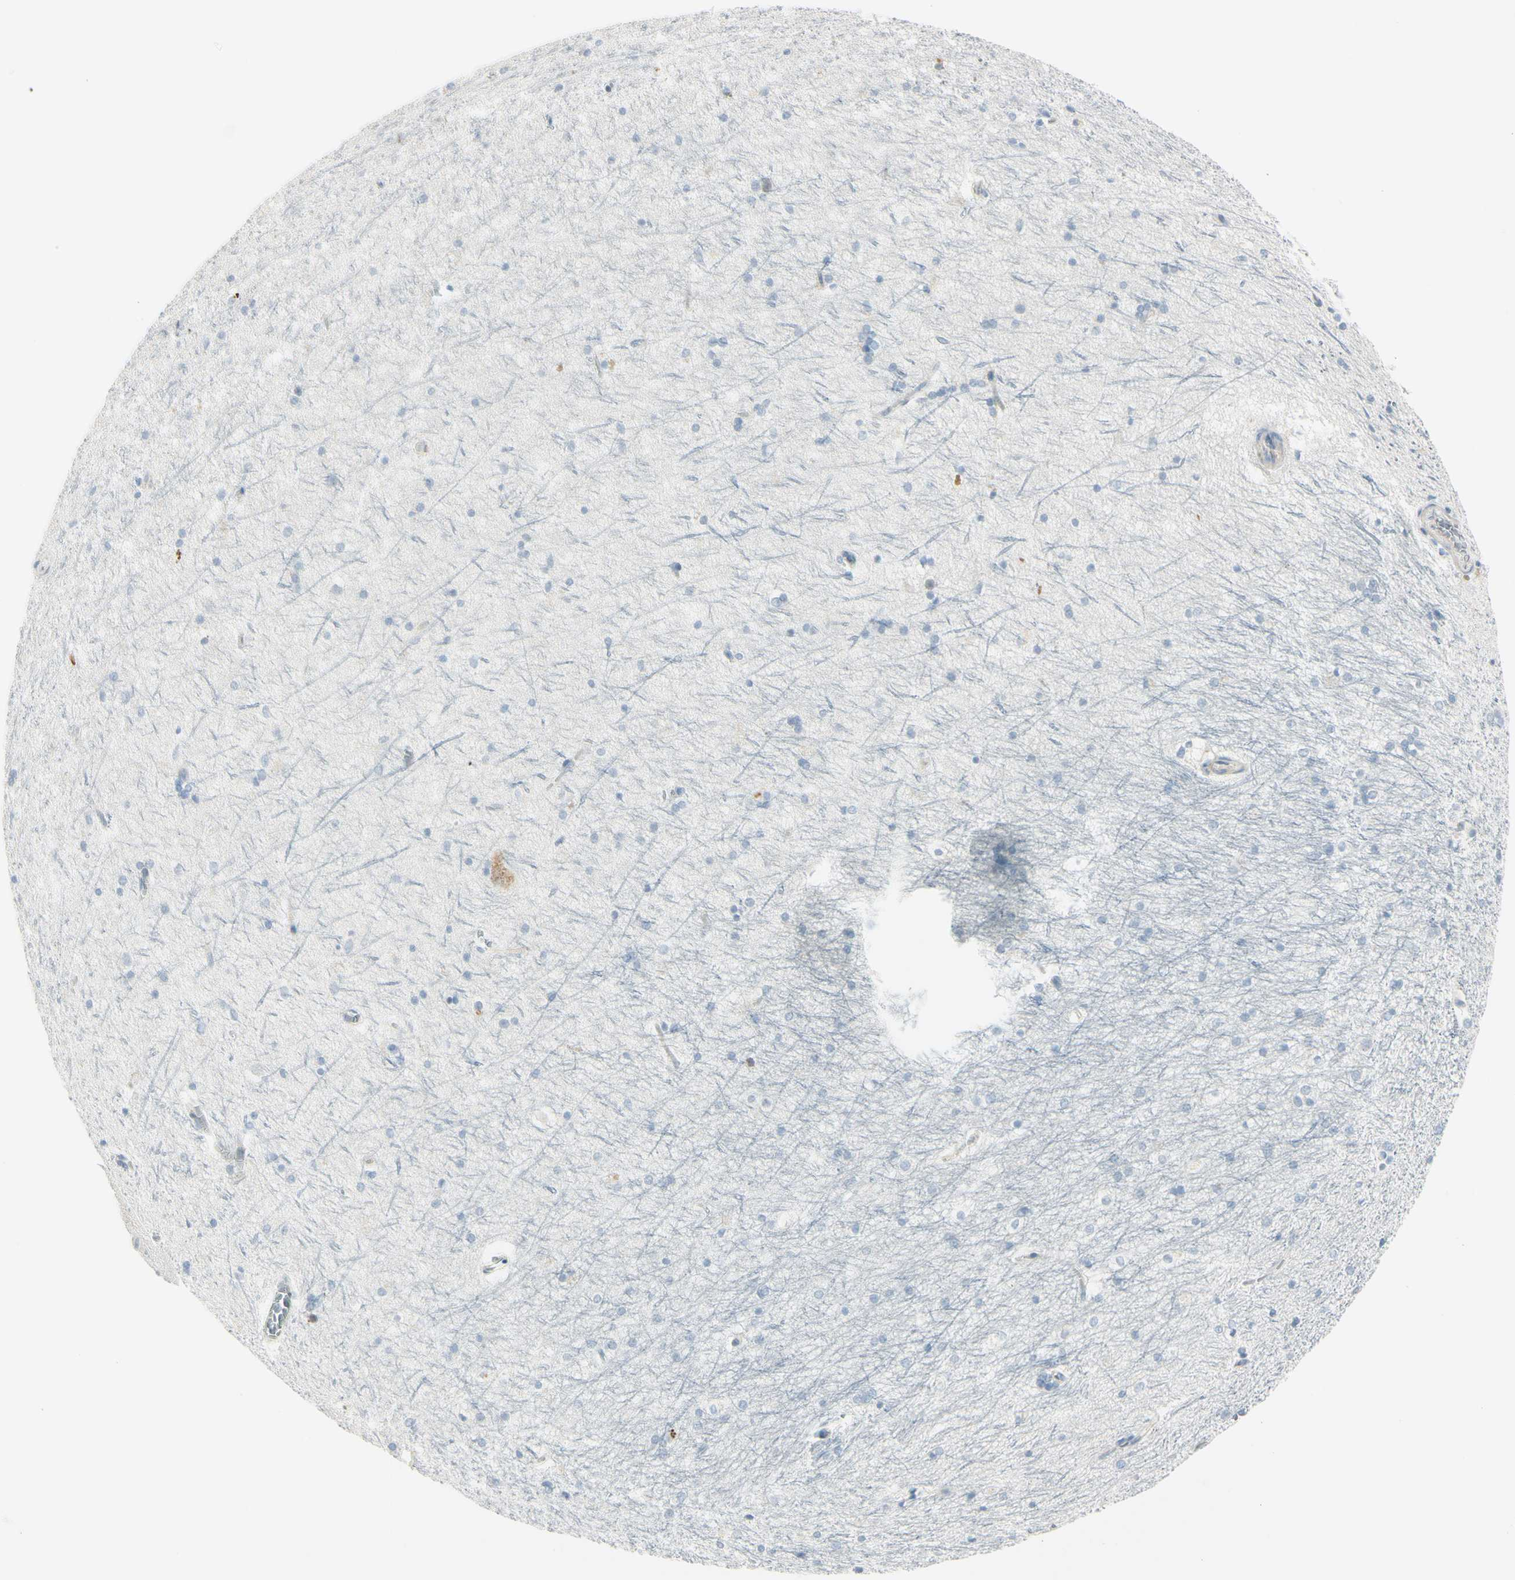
{"staining": {"intensity": "negative", "quantity": "none", "location": "none"}, "tissue": "hippocampus", "cell_type": "Glial cells", "image_type": "normal", "snomed": [{"axis": "morphology", "description": "Normal tissue, NOS"}, {"axis": "topography", "description": "Hippocampus"}], "caption": "This is an immunohistochemistry image of unremarkable hippocampus. There is no staining in glial cells.", "gene": "ASB9", "patient": {"sex": "female", "age": 19}}